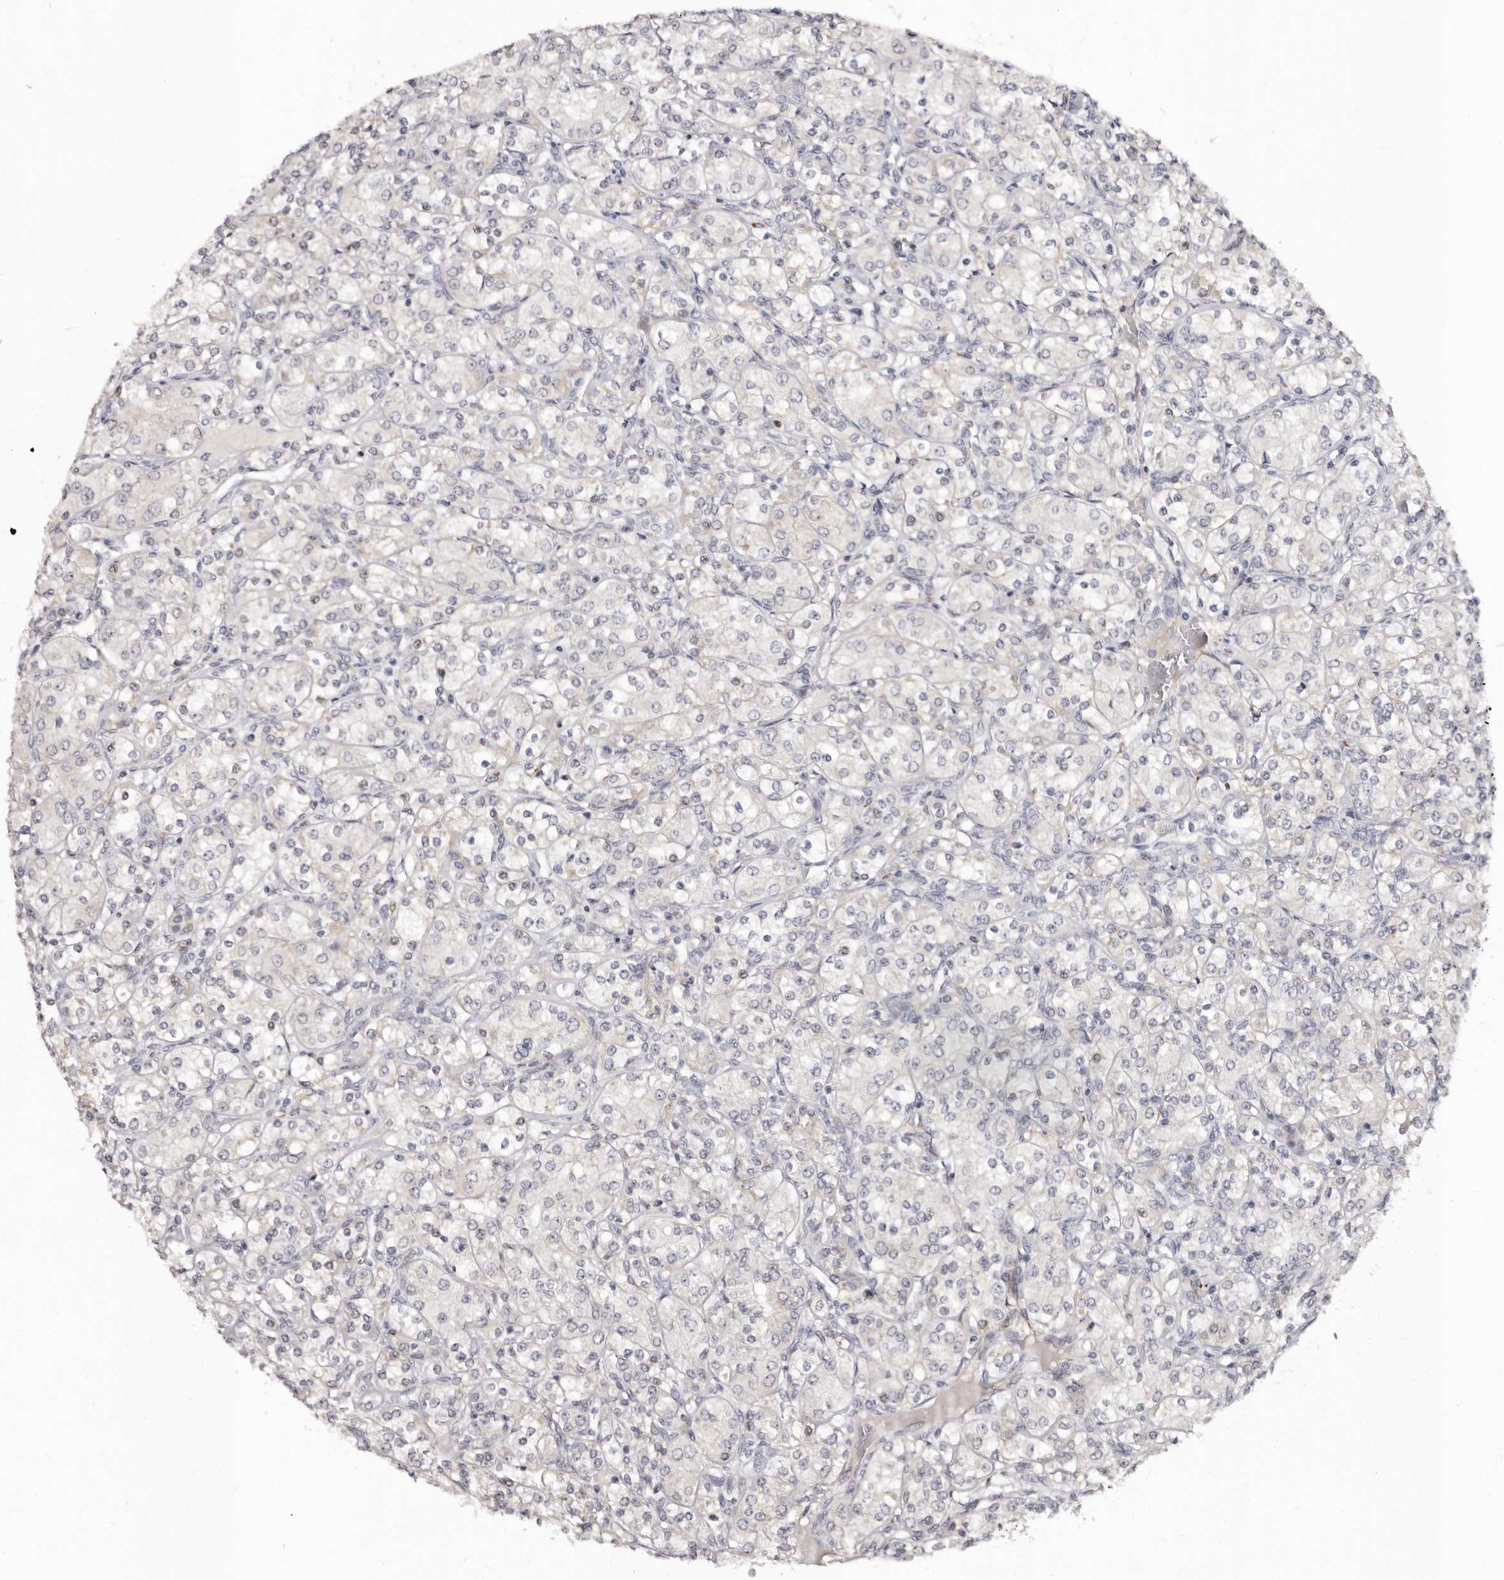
{"staining": {"intensity": "negative", "quantity": "none", "location": "none"}, "tissue": "renal cancer", "cell_type": "Tumor cells", "image_type": "cancer", "snomed": [{"axis": "morphology", "description": "Adenocarcinoma, NOS"}, {"axis": "topography", "description": "Kidney"}], "caption": "IHC of human renal cancer demonstrates no staining in tumor cells.", "gene": "PHF20L1", "patient": {"sex": "male", "age": 77}}